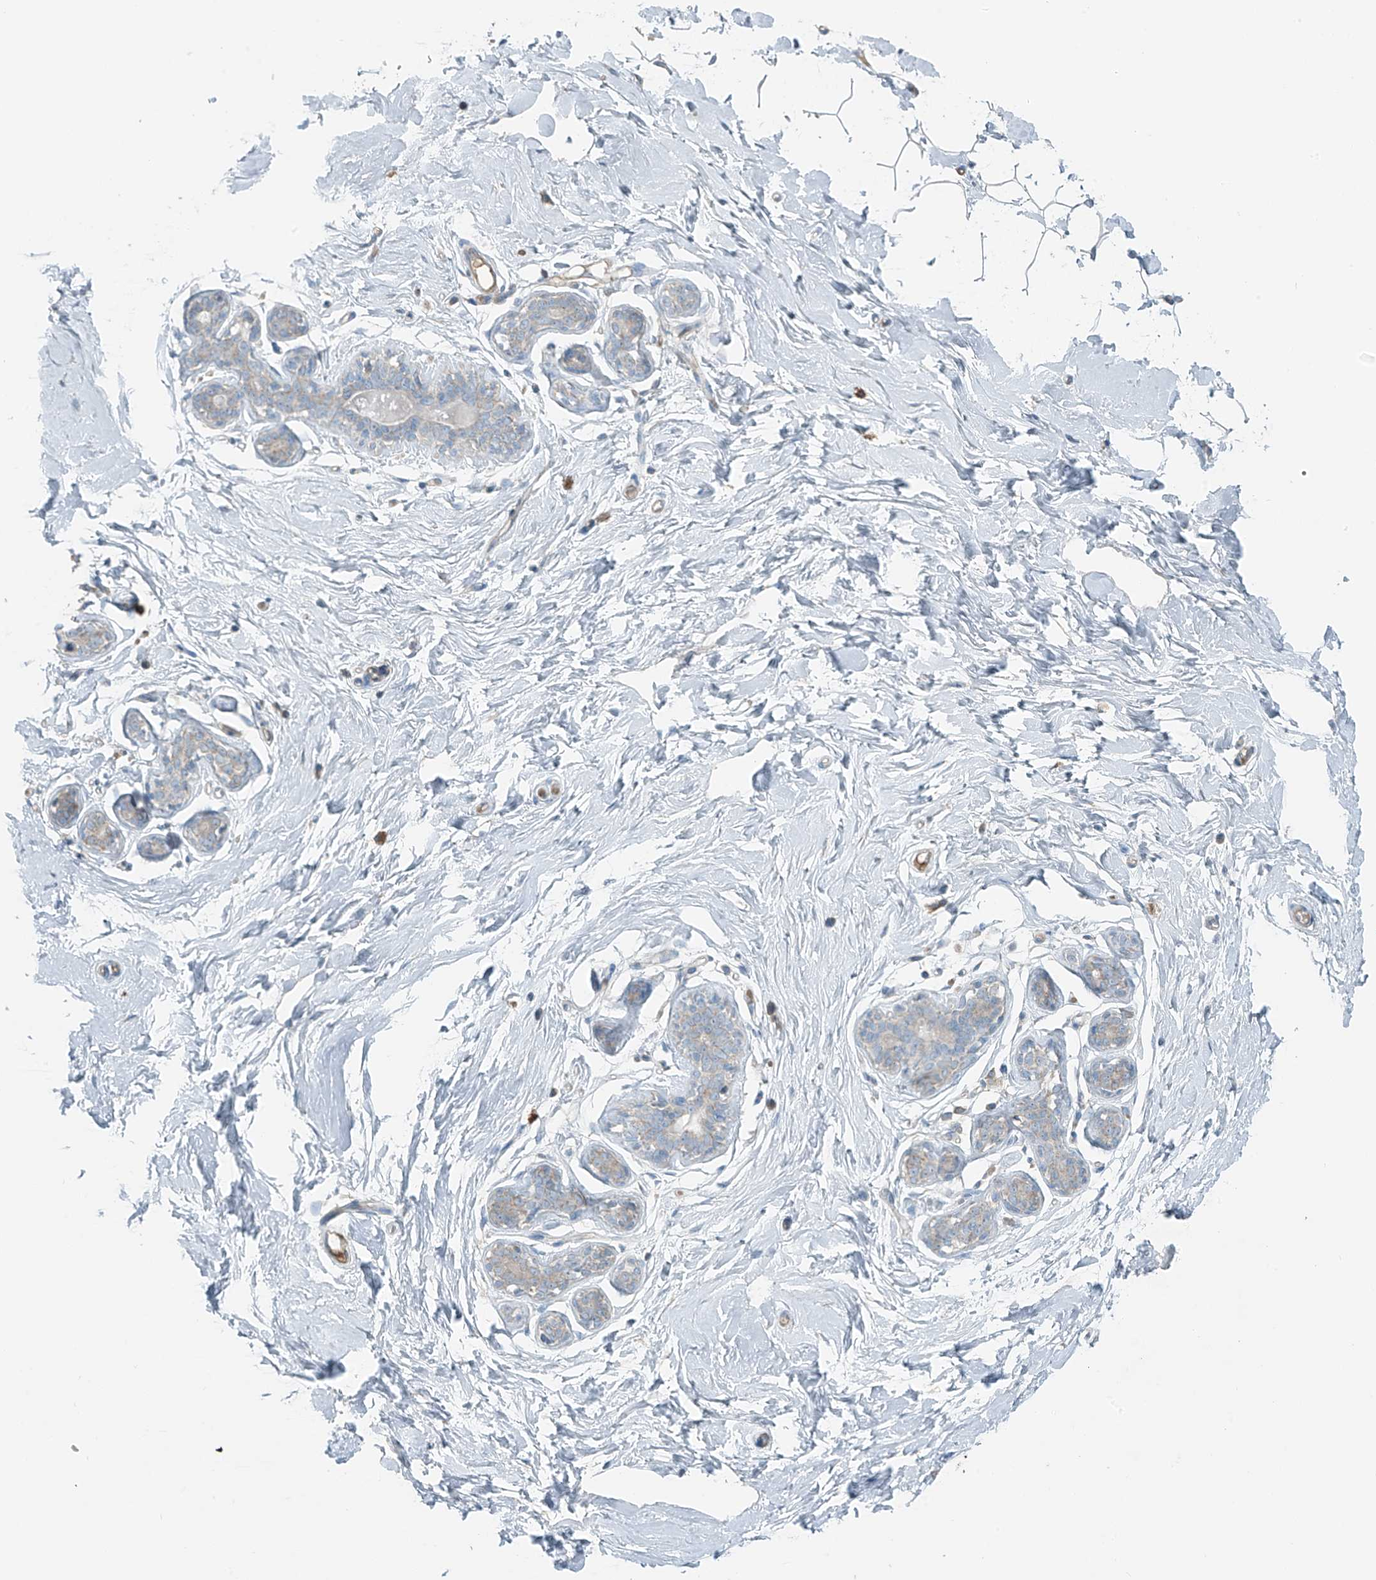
{"staining": {"intensity": "negative", "quantity": "none", "location": "none"}, "tissue": "adipose tissue", "cell_type": "Adipocytes", "image_type": "normal", "snomed": [{"axis": "morphology", "description": "Normal tissue, NOS"}, {"axis": "topography", "description": "Breast"}], "caption": "DAB immunohistochemical staining of benign adipose tissue displays no significant expression in adipocytes. (DAB (3,3'-diaminobenzidine) immunohistochemistry, high magnification).", "gene": "FAM131C", "patient": {"sex": "female", "age": 23}}